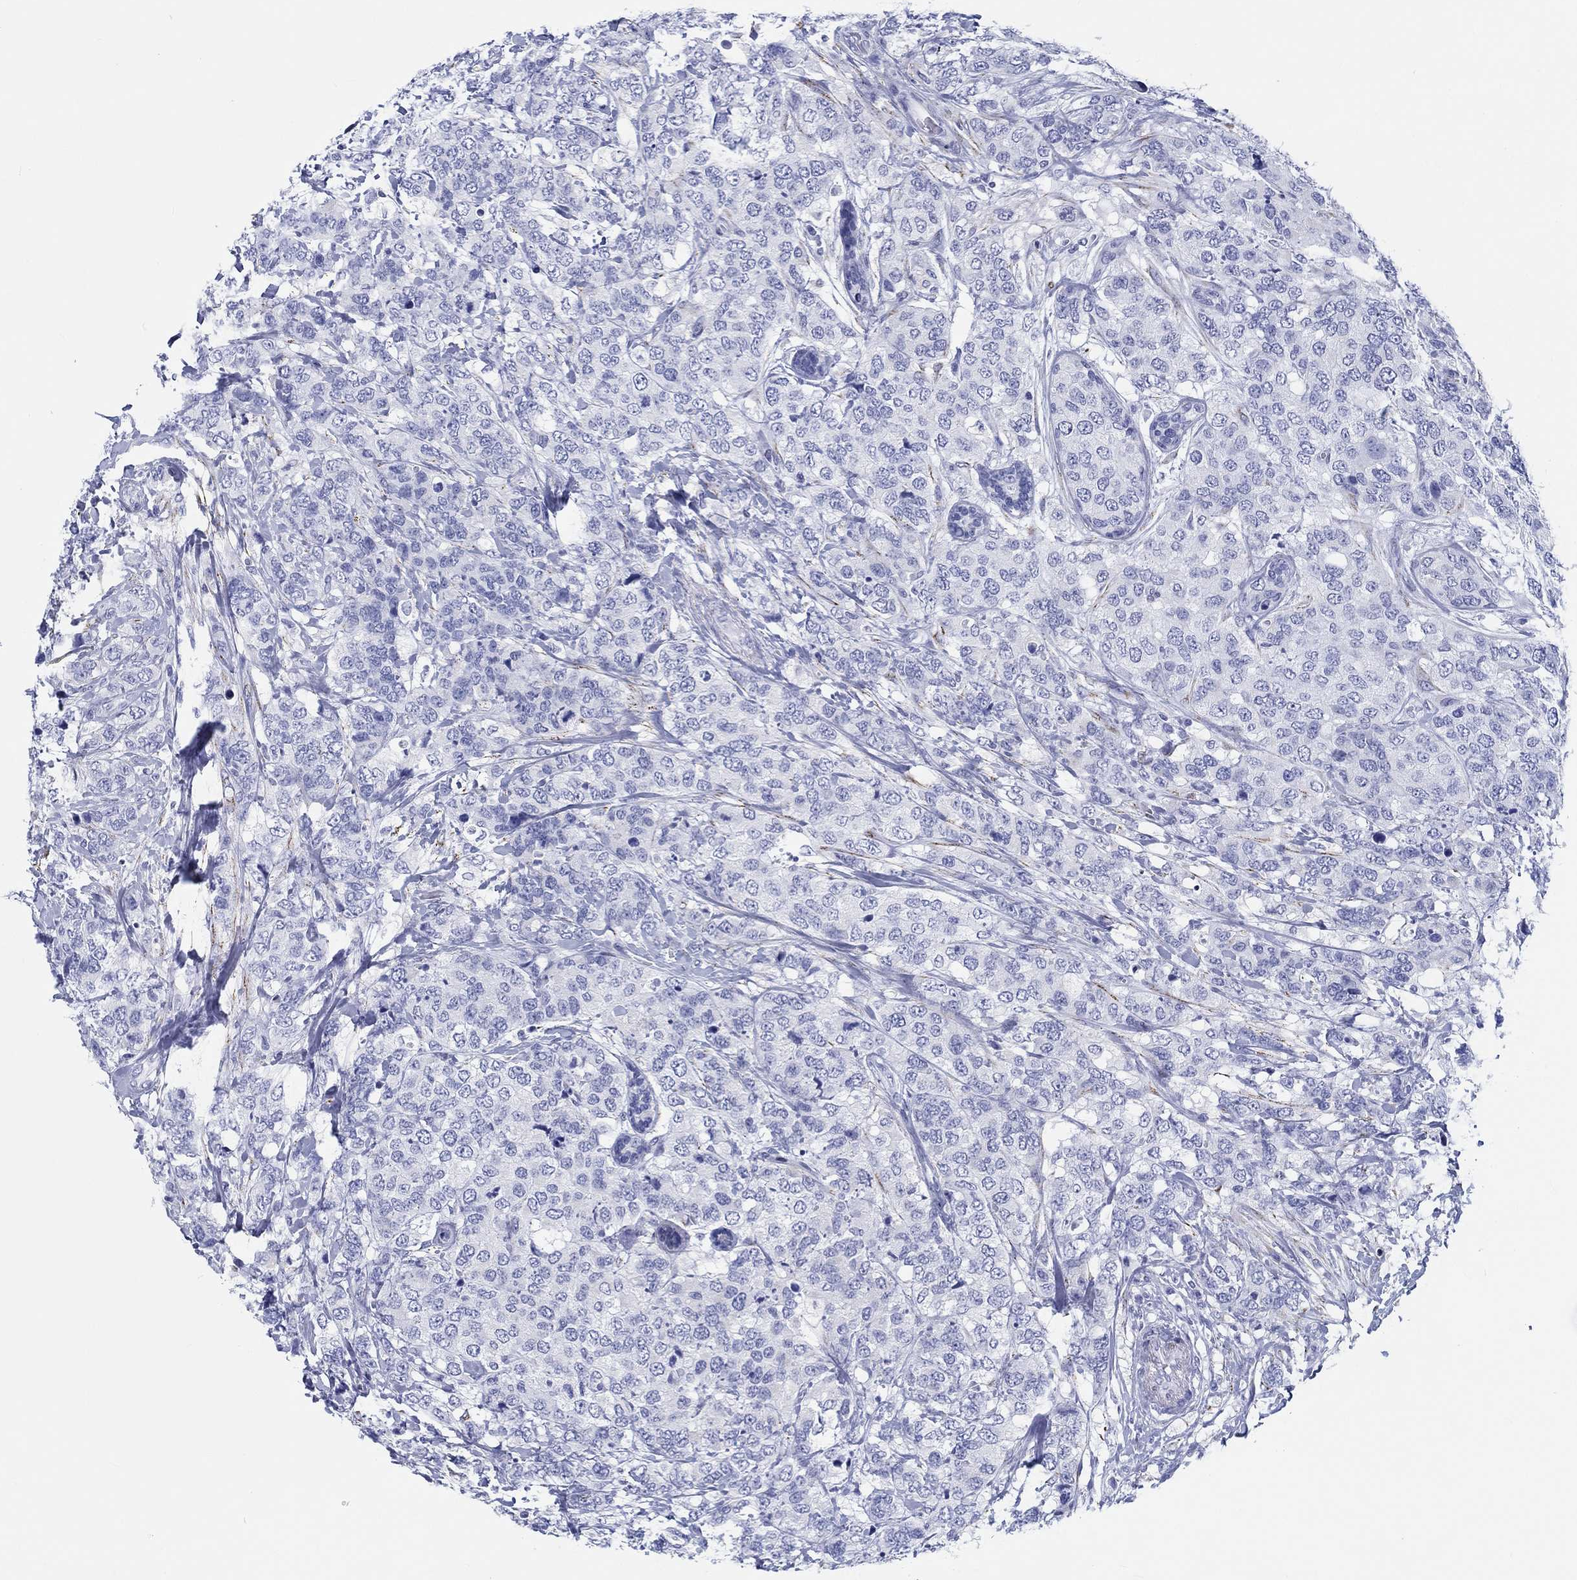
{"staining": {"intensity": "negative", "quantity": "none", "location": "none"}, "tissue": "breast cancer", "cell_type": "Tumor cells", "image_type": "cancer", "snomed": [{"axis": "morphology", "description": "Lobular carcinoma"}, {"axis": "topography", "description": "Breast"}], "caption": "This is an immunohistochemistry (IHC) micrograph of human lobular carcinoma (breast). There is no expression in tumor cells.", "gene": "H1-1", "patient": {"sex": "female", "age": 59}}